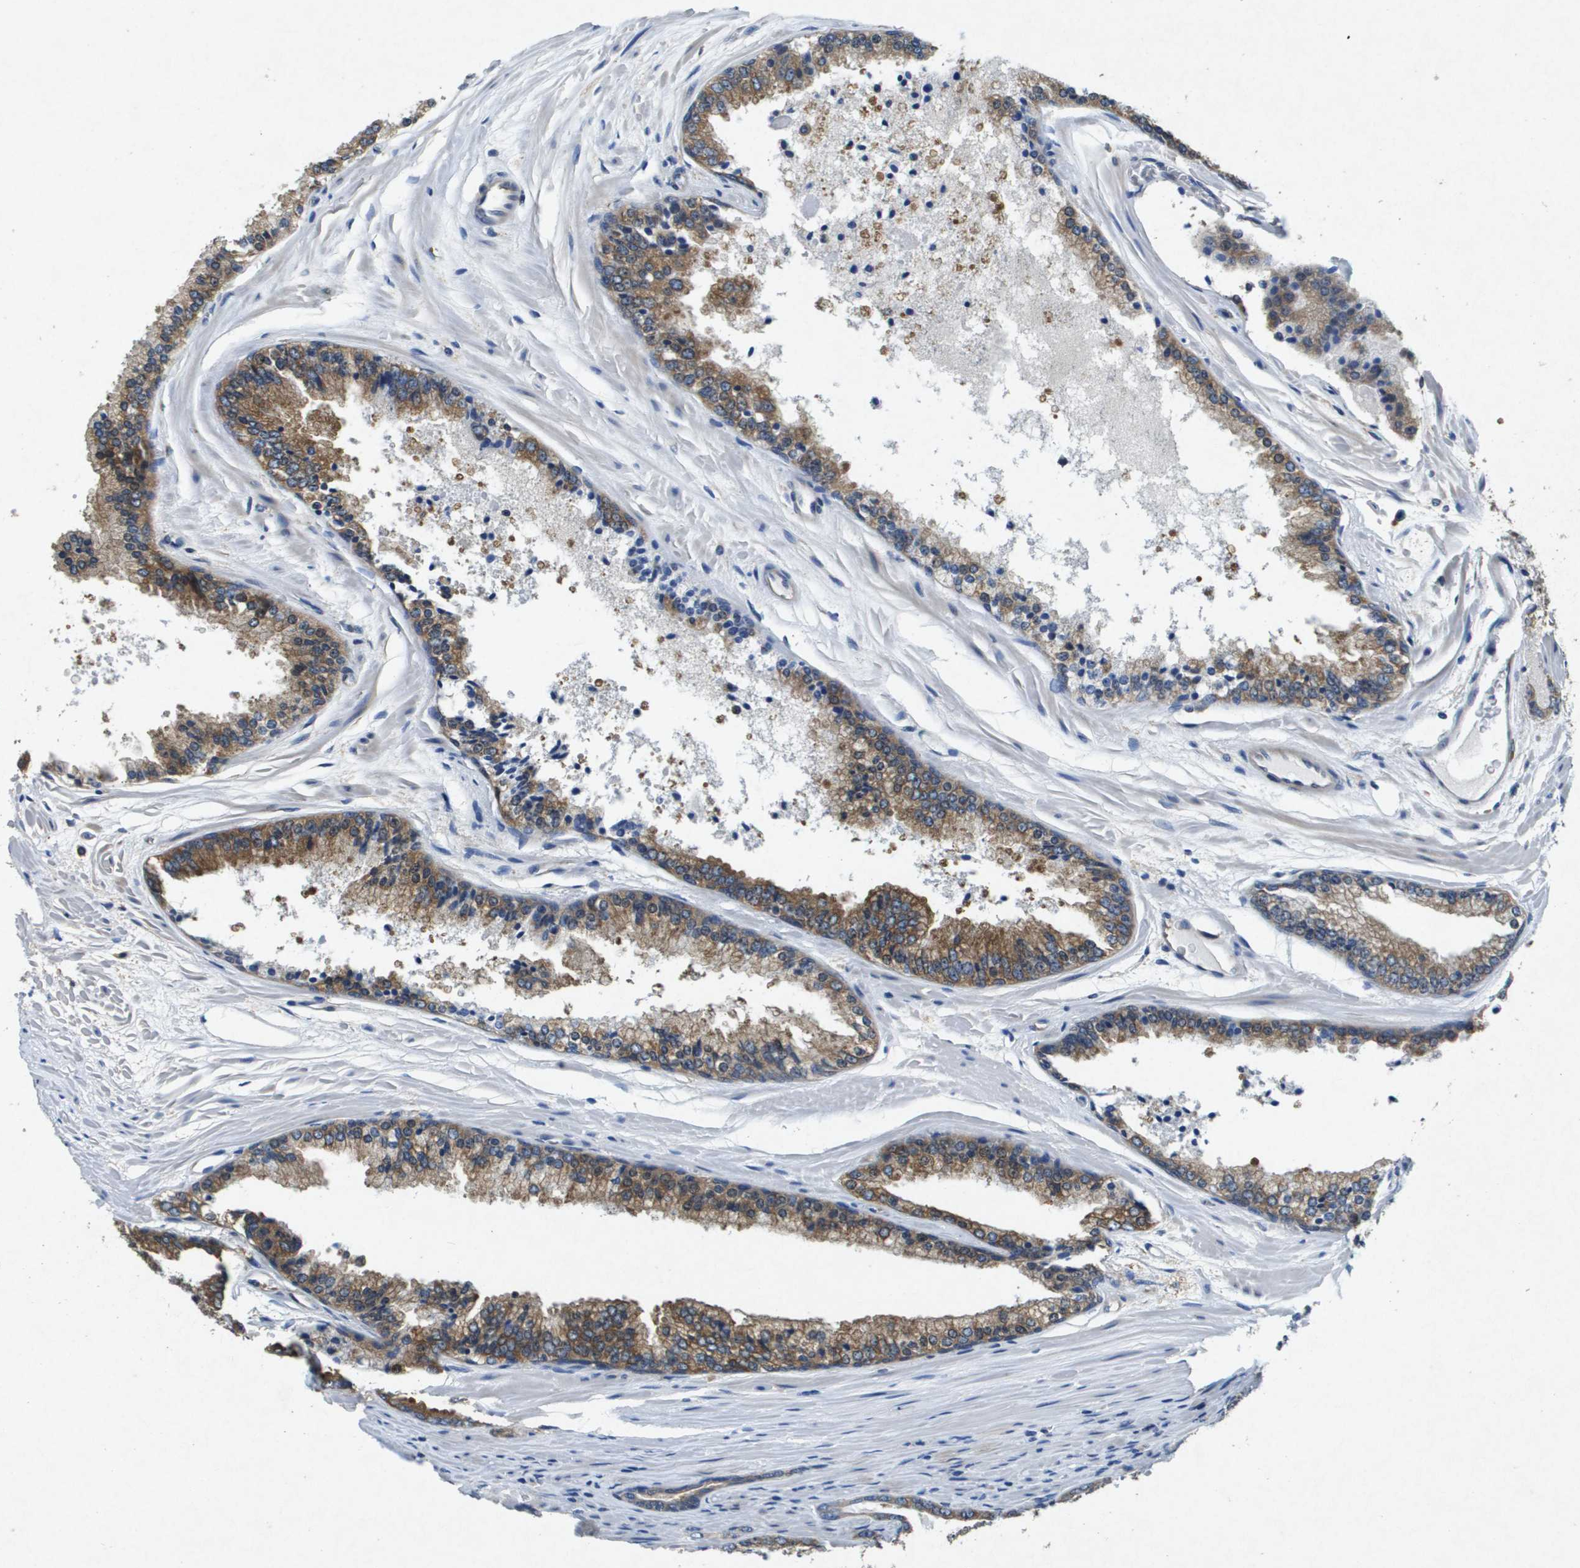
{"staining": {"intensity": "moderate", "quantity": ">75%", "location": "cytoplasmic/membranous"}, "tissue": "prostate cancer", "cell_type": "Tumor cells", "image_type": "cancer", "snomed": [{"axis": "morphology", "description": "Adenocarcinoma, High grade"}, {"axis": "topography", "description": "Prostate"}], "caption": "A brown stain shows moderate cytoplasmic/membranous staining of a protein in adenocarcinoma (high-grade) (prostate) tumor cells.", "gene": "PTPRT", "patient": {"sex": "male", "age": 65}}